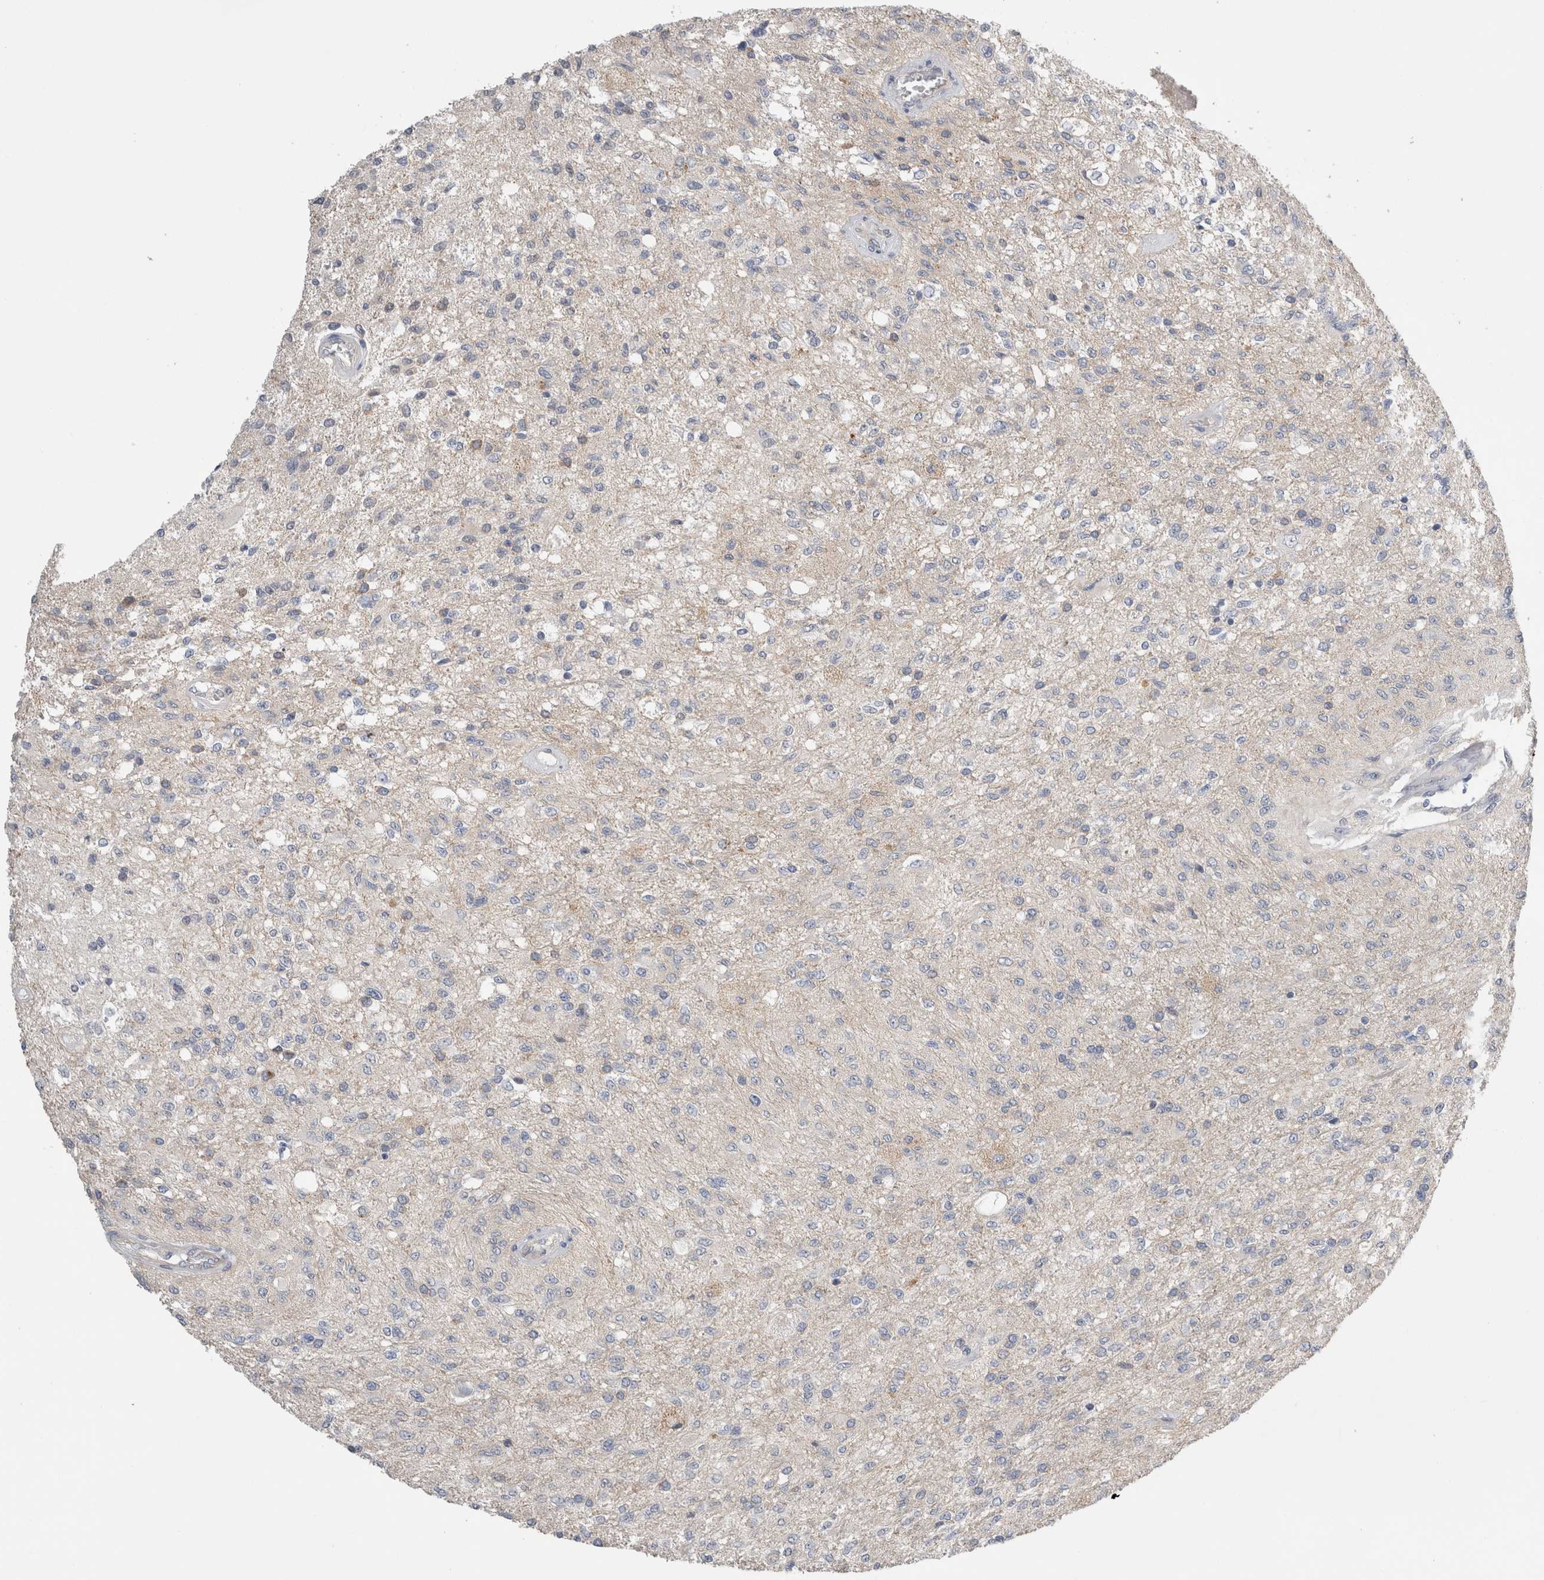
{"staining": {"intensity": "weak", "quantity": "<25%", "location": "cytoplasmic/membranous"}, "tissue": "glioma", "cell_type": "Tumor cells", "image_type": "cancer", "snomed": [{"axis": "morphology", "description": "Normal tissue, NOS"}, {"axis": "morphology", "description": "Glioma, malignant, High grade"}, {"axis": "topography", "description": "Cerebral cortex"}], "caption": "This is an immunohistochemistry (IHC) micrograph of human malignant glioma (high-grade). There is no positivity in tumor cells.", "gene": "TAFA5", "patient": {"sex": "male", "age": 77}}